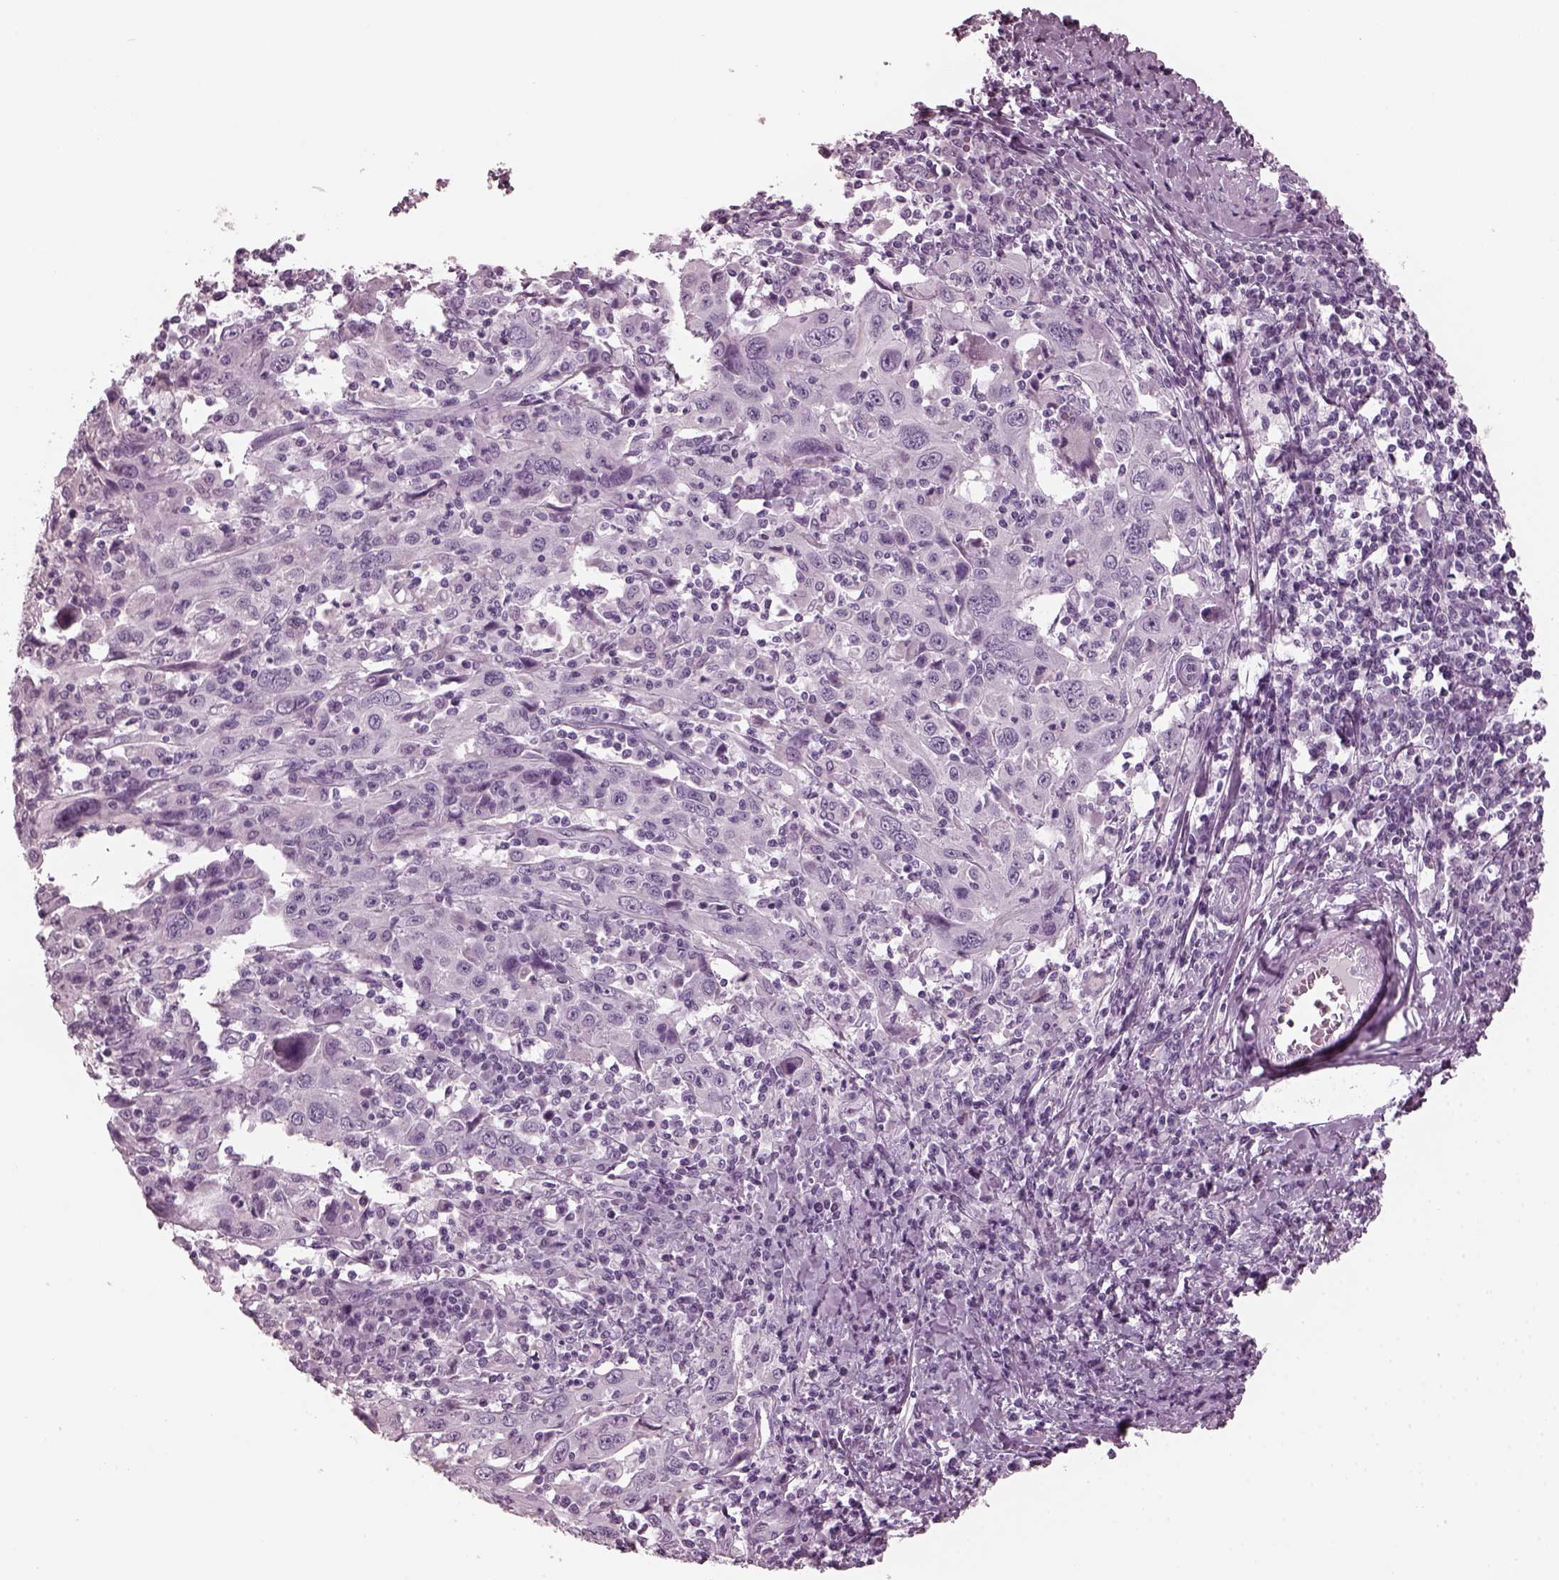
{"staining": {"intensity": "negative", "quantity": "none", "location": "none"}, "tissue": "cervical cancer", "cell_type": "Tumor cells", "image_type": "cancer", "snomed": [{"axis": "morphology", "description": "Squamous cell carcinoma, NOS"}, {"axis": "topography", "description": "Cervix"}], "caption": "Immunohistochemistry (IHC) image of human squamous cell carcinoma (cervical) stained for a protein (brown), which exhibits no positivity in tumor cells.", "gene": "RCVRN", "patient": {"sex": "female", "age": 46}}